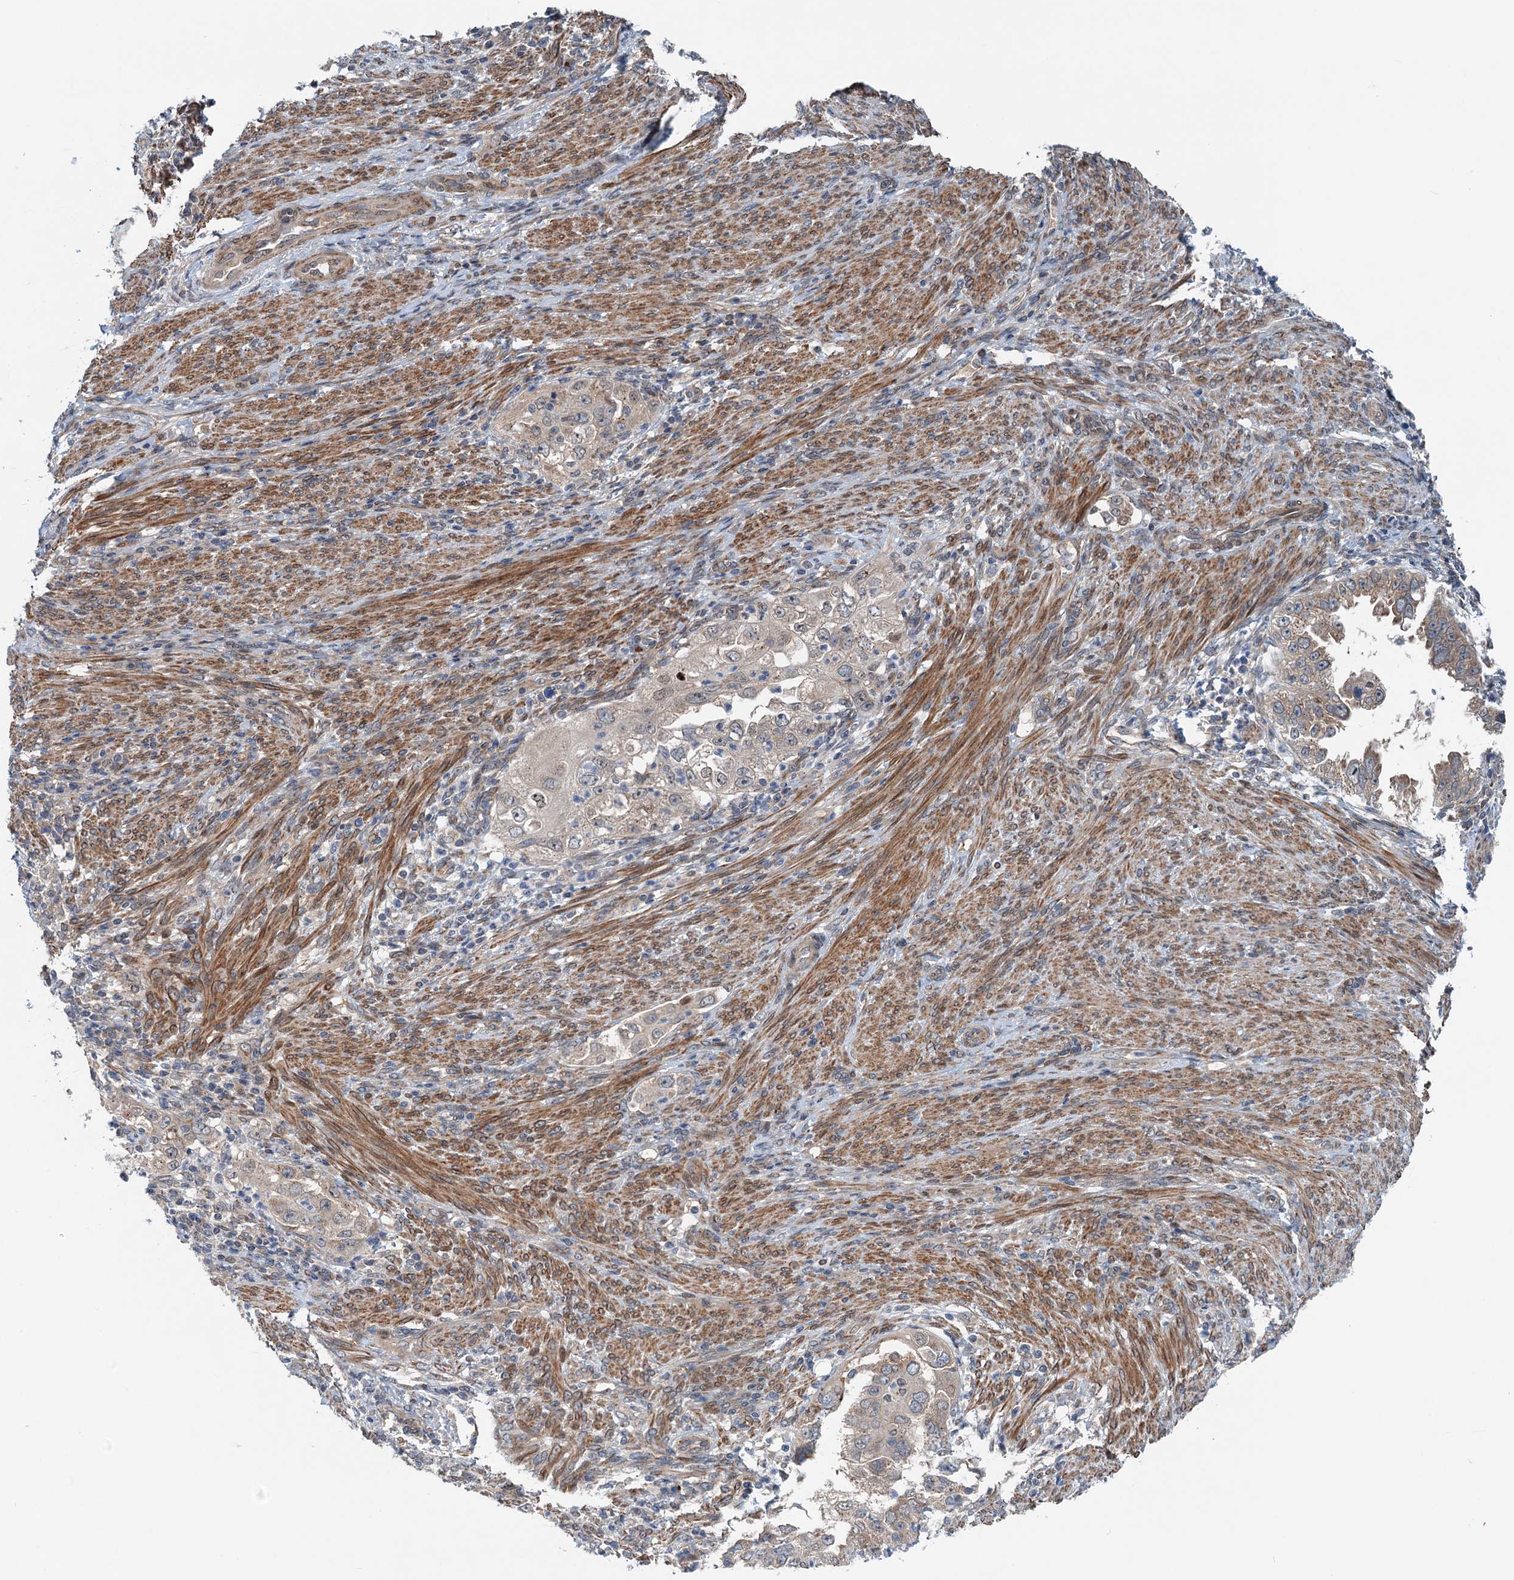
{"staining": {"intensity": "weak", "quantity": "<25%", "location": "cytoplasmic/membranous,nuclear"}, "tissue": "endometrial cancer", "cell_type": "Tumor cells", "image_type": "cancer", "snomed": [{"axis": "morphology", "description": "Adenocarcinoma, NOS"}, {"axis": "topography", "description": "Endometrium"}], "caption": "Protein analysis of endometrial cancer (adenocarcinoma) displays no significant staining in tumor cells.", "gene": "DYNC2I2", "patient": {"sex": "female", "age": 85}}